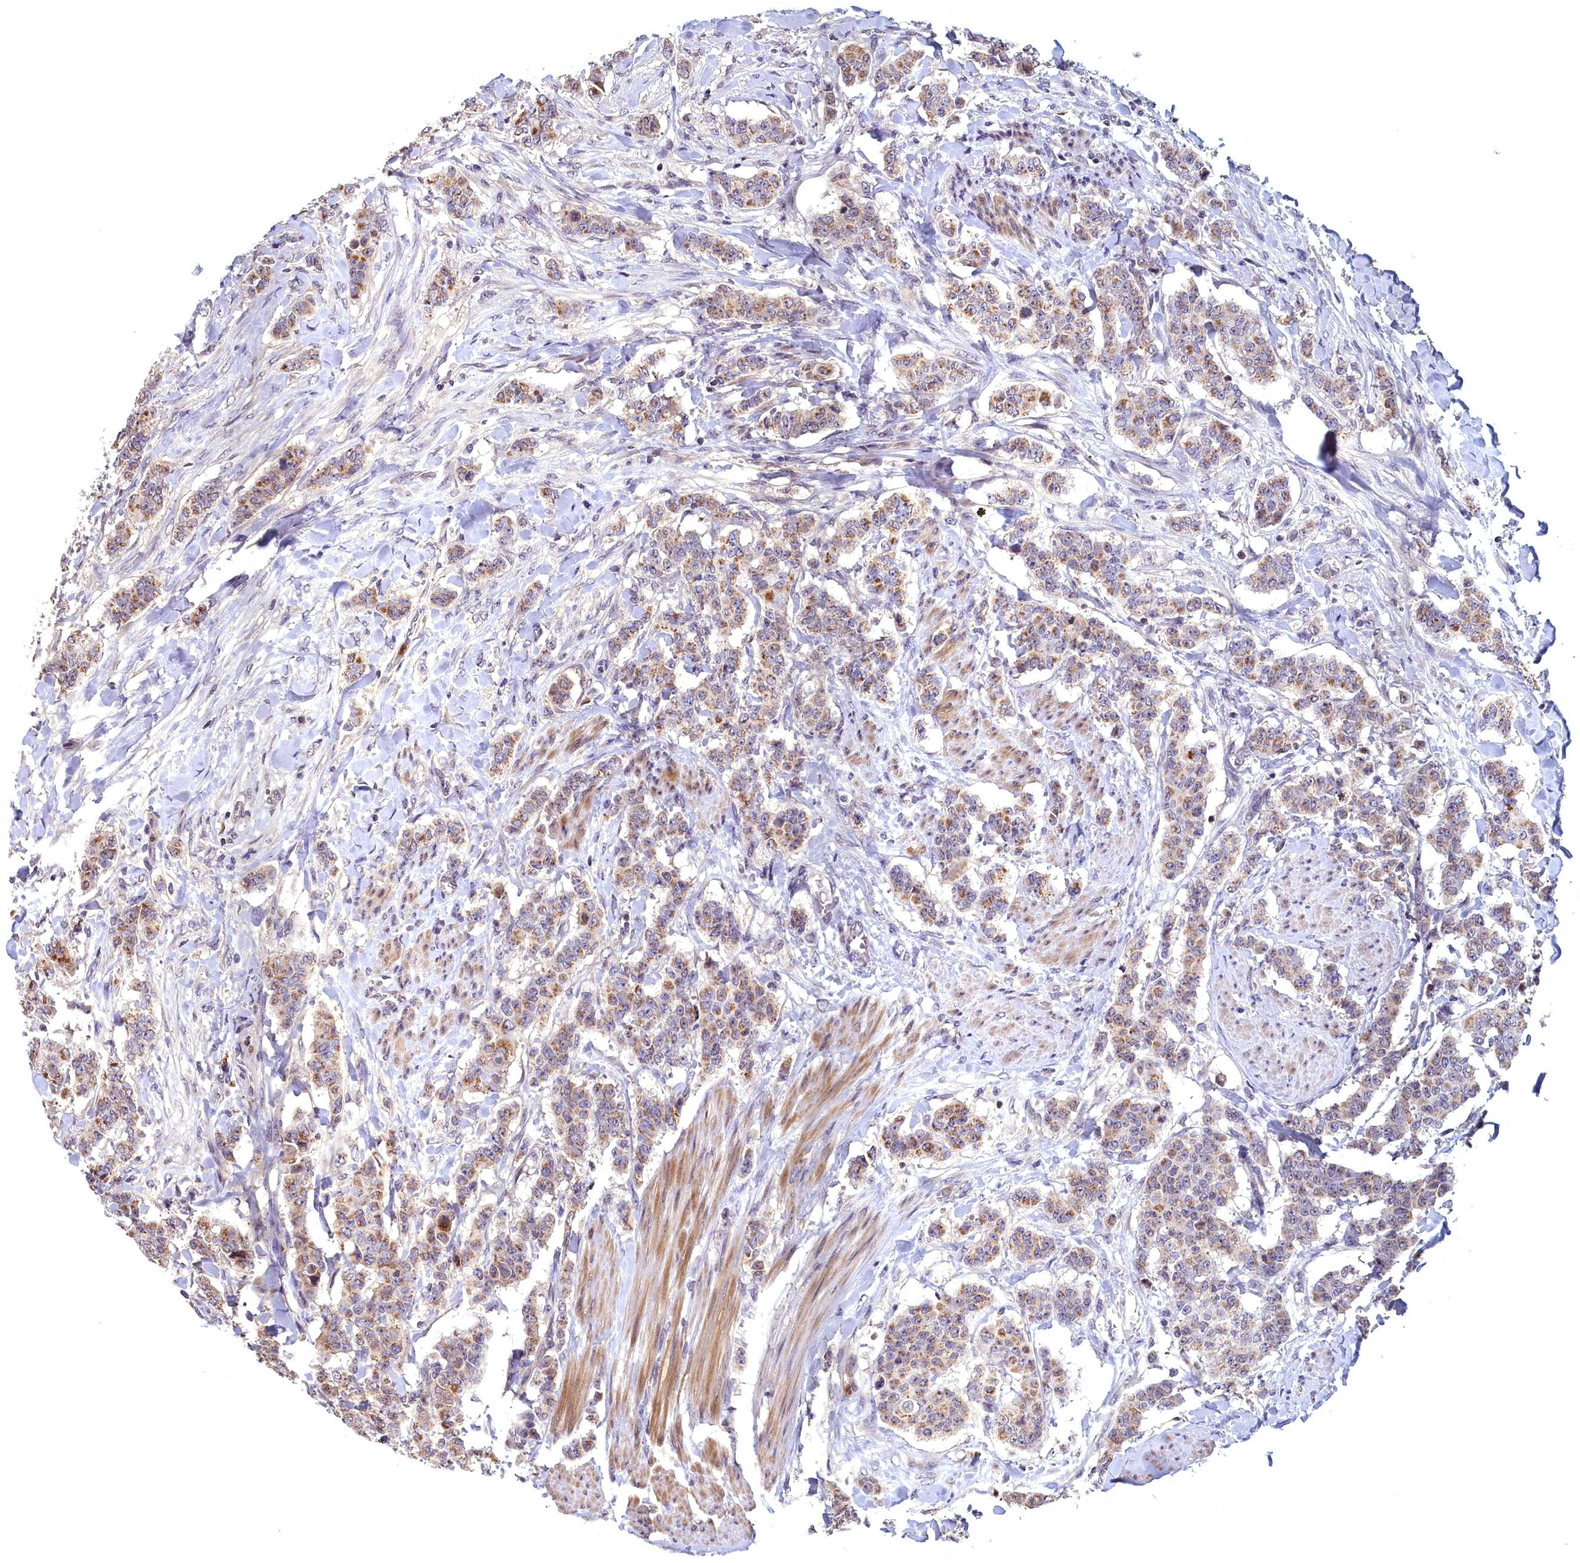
{"staining": {"intensity": "moderate", "quantity": ">75%", "location": "cytoplasmic/membranous"}, "tissue": "breast cancer", "cell_type": "Tumor cells", "image_type": "cancer", "snomed": [{"axis": "morphology", "description": "Duct carcinoma"}, {"axis": "topography", "description": "Breast"}], "caption": "About >75% of tumor cells in human breast invasive ductal carcinoma reveal moderate cytoplasmic/membranous protein staining as visualized by brown immunohistochemical staining.", "gene": "EPB41L4B", "patient": {"sex": "female", "age": 40}}